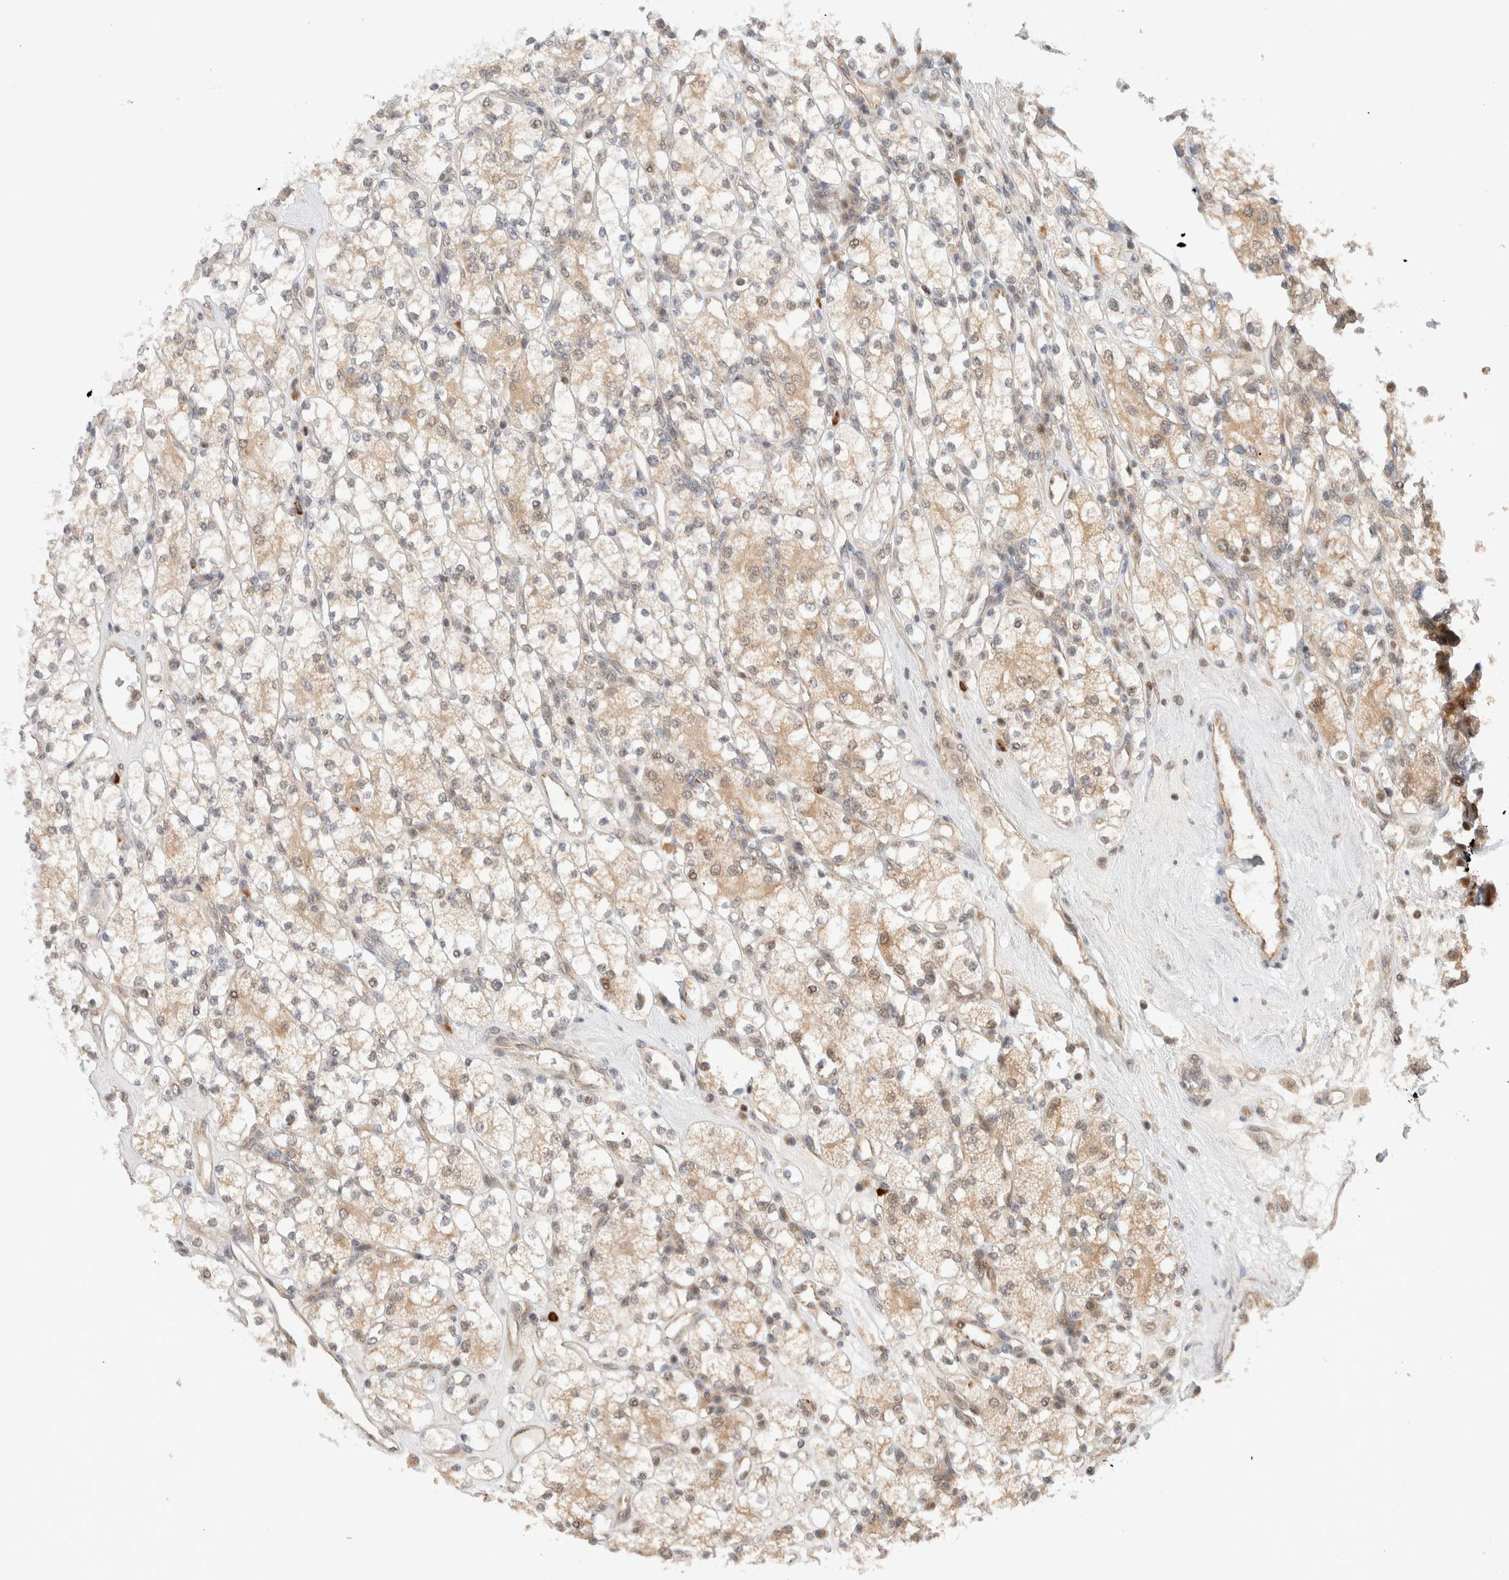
{"staining": {"intensity": "weak", "quantity": ">75%", "location": "cytoplasmic/membranous"}, "tissue": "renal cancer", "cell_type": "Tumor cells", "image_type": "cancer", "snomed": [{"axis": "morphology", "description": "Adenocarcinoma, NOS"}, {"axis": "topography", "description": "Kidney"}], "caption": "Protein expression analysis of human renal cancer reveals weak cytoplasmic/membranous staining in about >75% of tumor cells.", "gene": "C8orf76", "patient": {"sex": "male", "age": 77}}